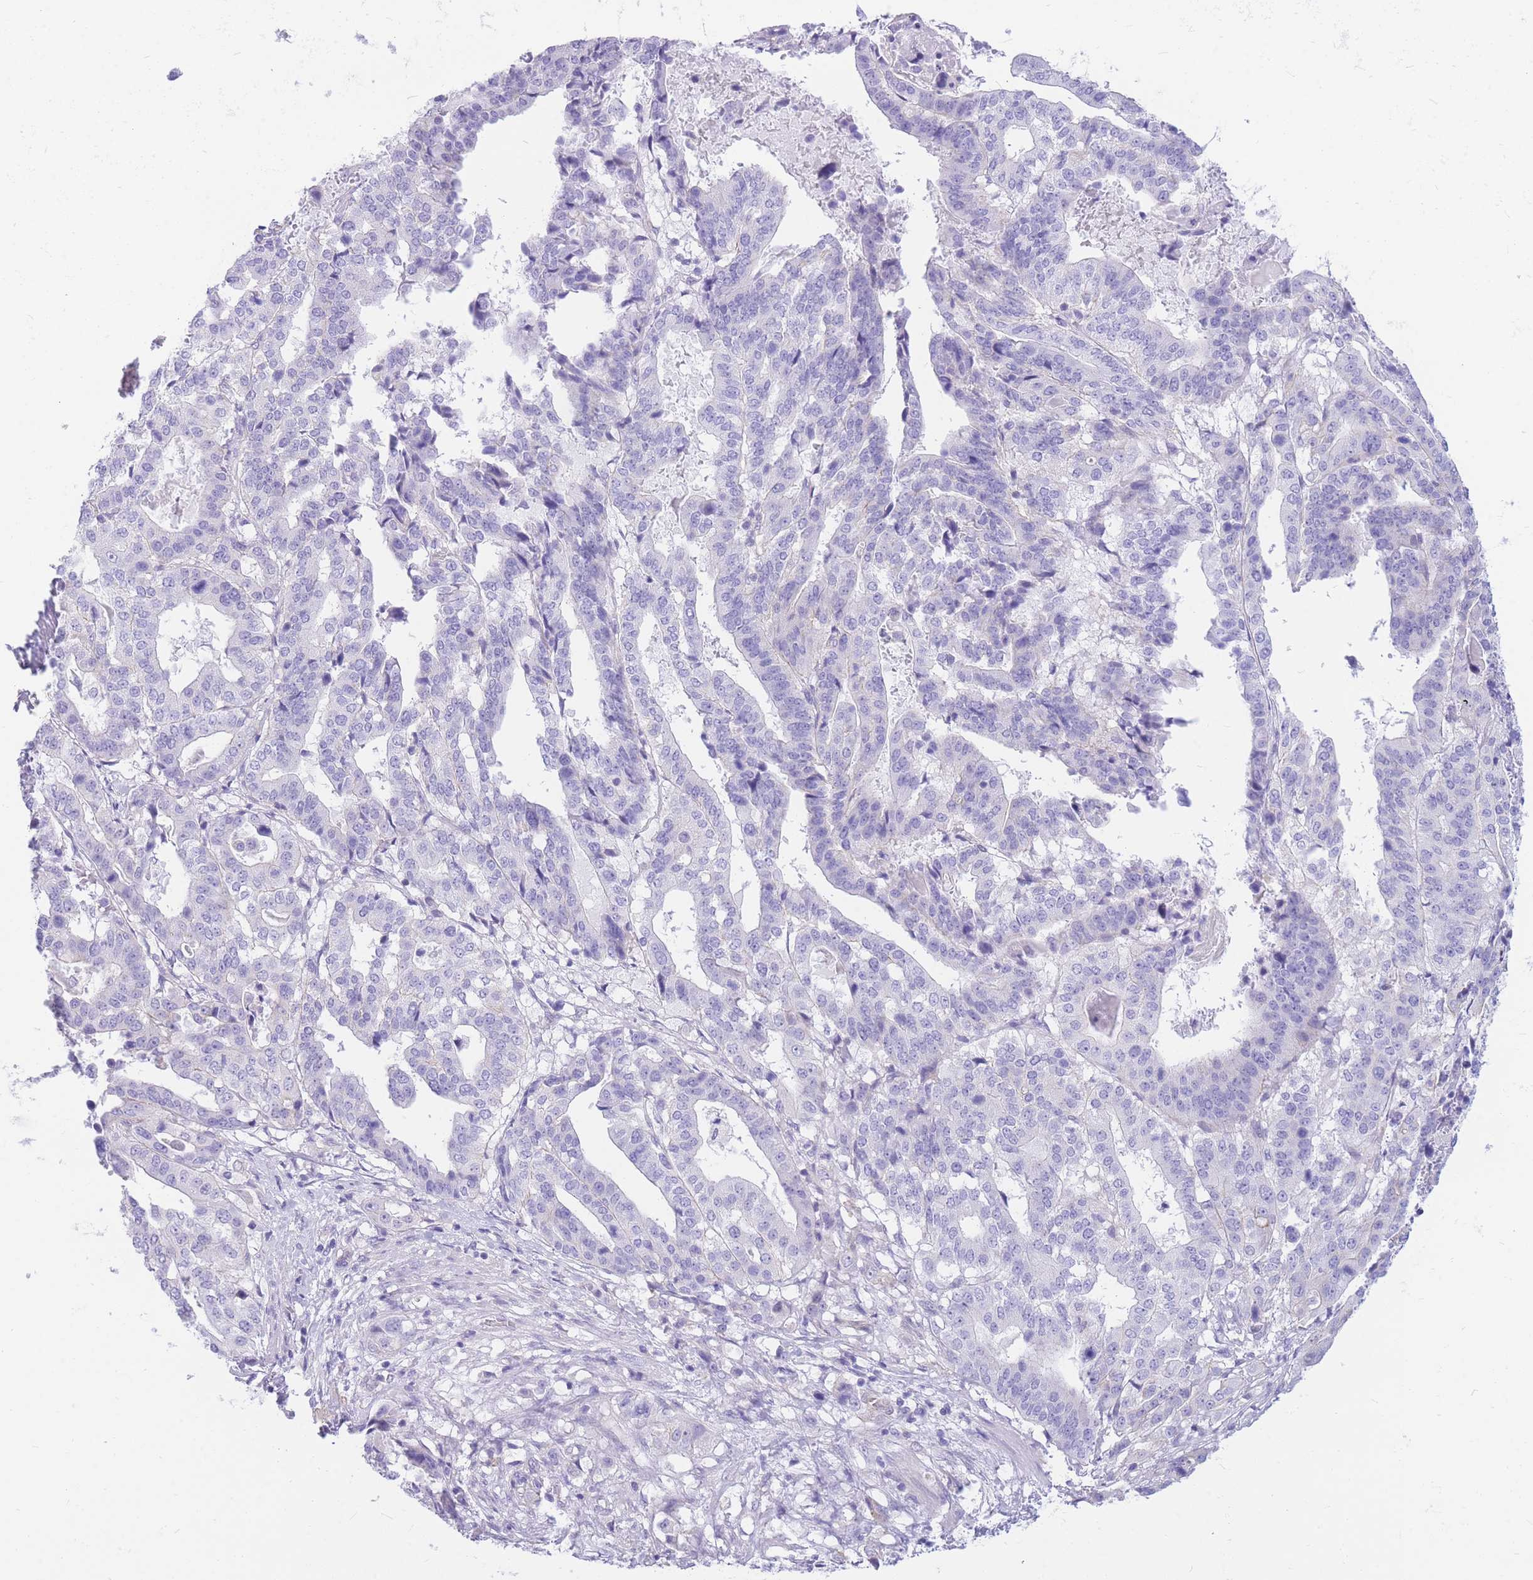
{"staining": {"intensity": "negative", "quantity": "none", "location": "none"}, "tissue": "stomach cancer", "cell_type": "Tumor cells", "image_type": "cancer", "snomed": [{"axis": "morphology", "description": "Adenocarcinoma, NOS"}, {"axis": "topography", "description": "Stomach"}], "caption": "The immunohistochemistry image has no significant staining in tumor cells of stomach adenocarcinoma tissue.", "gene": "ZNF311", "patient": {"sex": "male", "age": 48}}